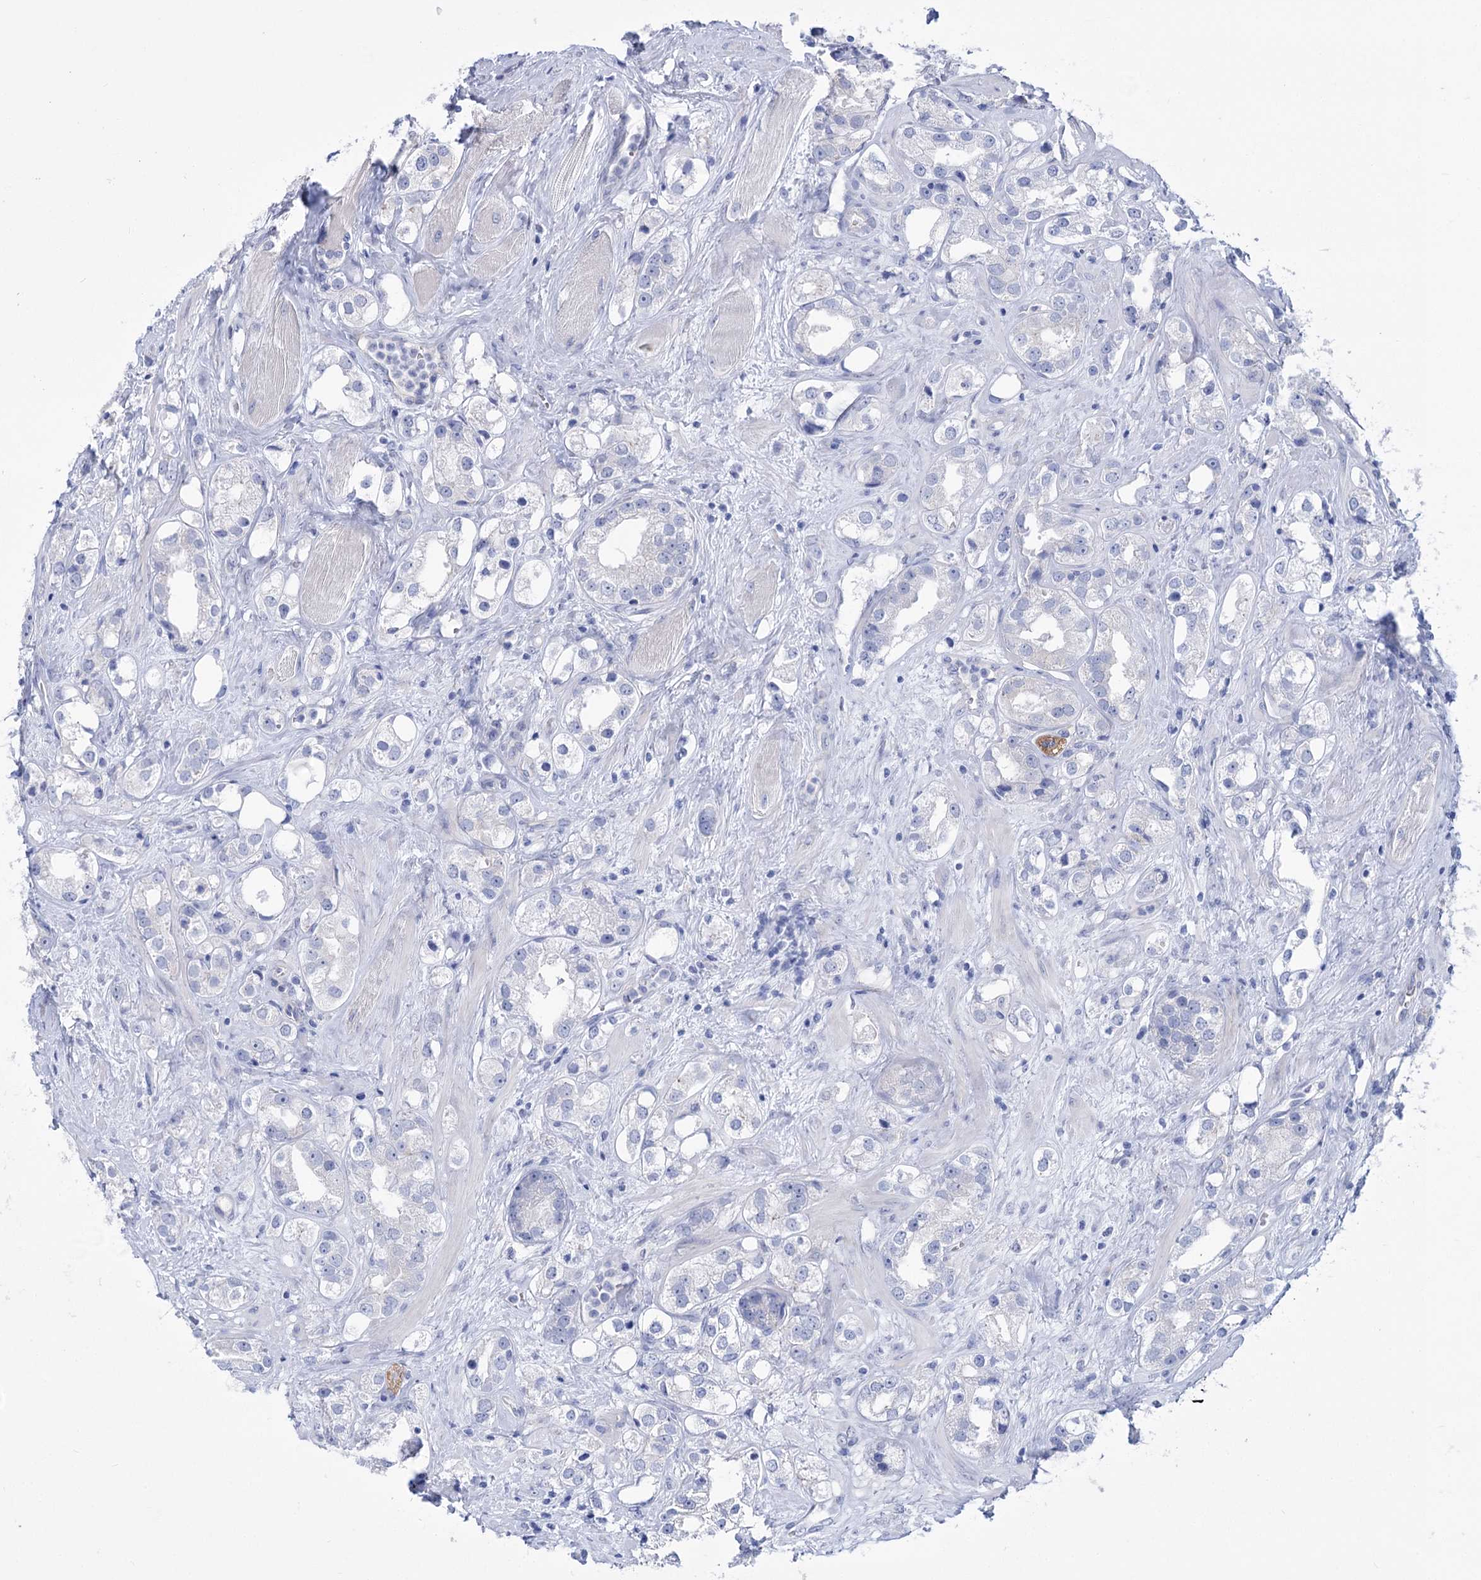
{"staining": {"intensity": "negative", "quantity": "none", "location": "none"}, "tissue": "prostate cancer", "cell_type": "Tumor cells", "image_type": "cancer", "snomed": [{"axis": "morphology", "description": "Adenocarcinoma, NOS"}, {"axis": "topography", "description": "Prostate"}], "caption": "DAB immunohistochemical staining of human prostate adenocarcinoma exhibits no significant positivity in tumor cells.", "gene": "LRRC34", "patient": {"sex": "male", "age": 79}}